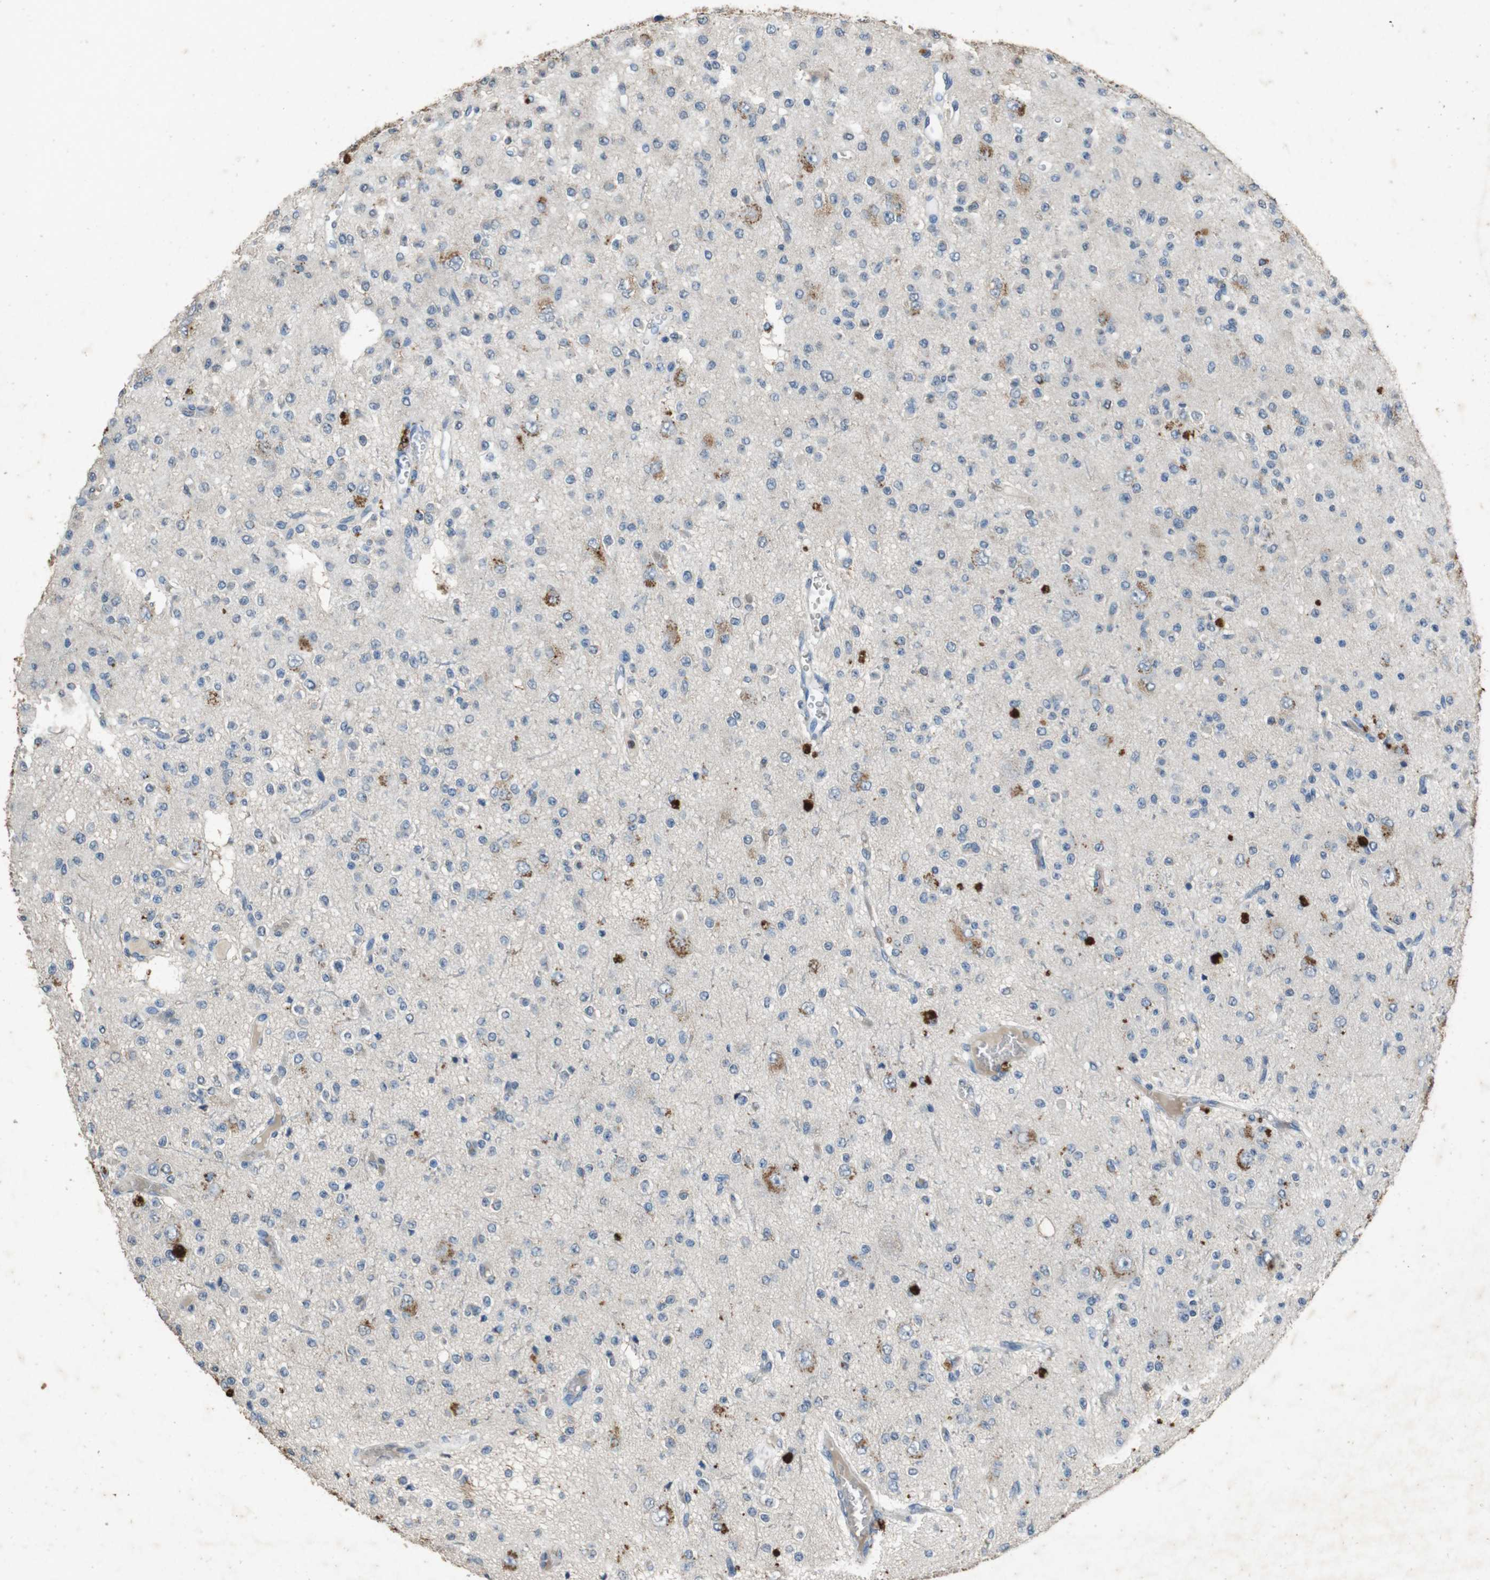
{"staining": {"intensity": "negative", "quantity": "none", "location": "none"}, "tissue": "glioma", "cell_type": "Tumor cells", "image_type": "cancer", "snomed": [{"axis": "morphology", "description": "Glioma, malignant, Low grade"}, {"axis": "topography", "description": "Brain"}], "caption": "Immunohistochemistry photomicrograph of neoplastic tissue: malignant glioma (low-grade) stained with DAB shows no significant protein expression in tumor cells.", "gene": "STBD1", "patient": {"sex": "male", "age": 38}}